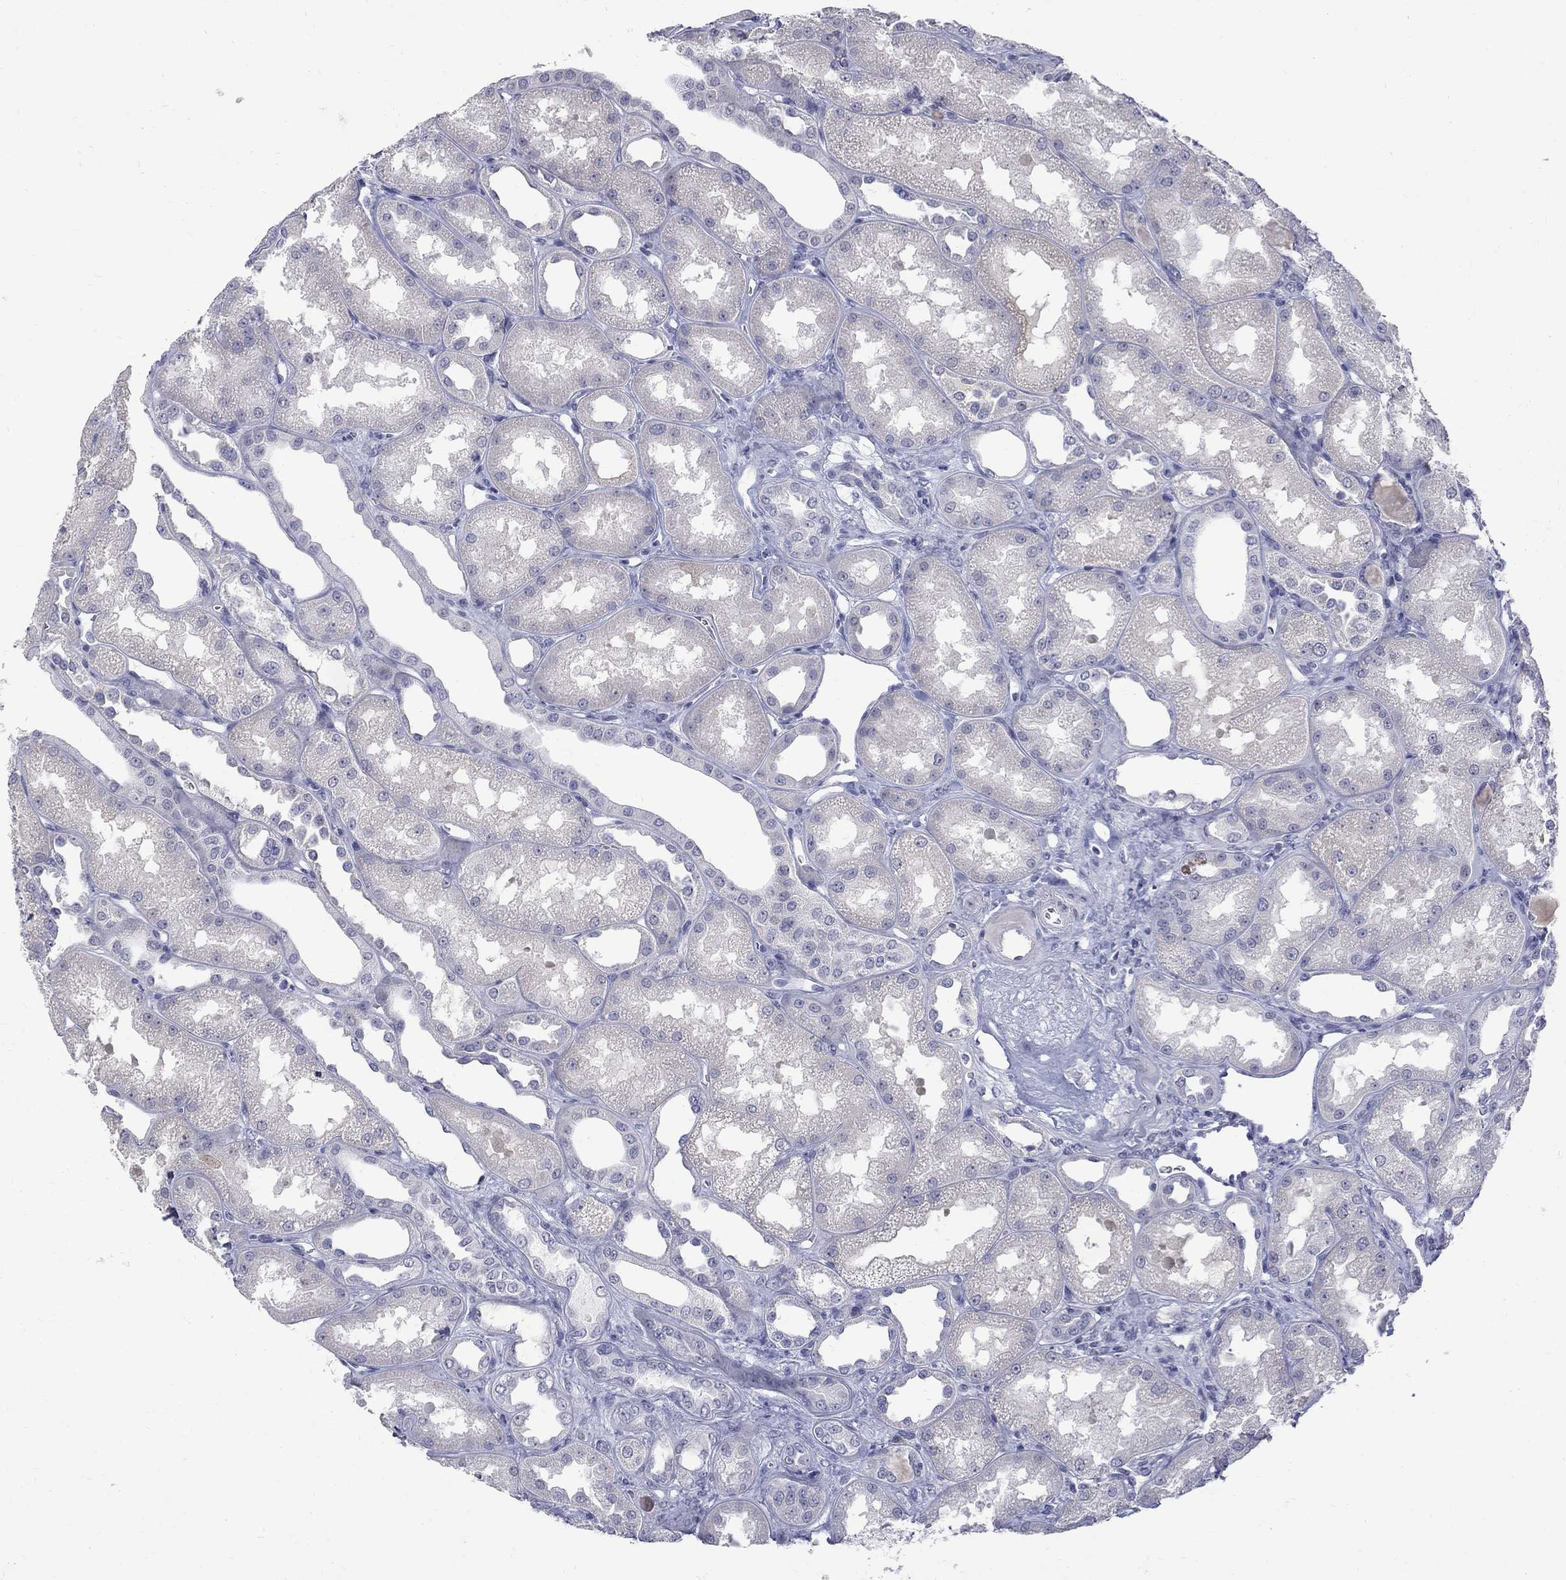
{"staining": {"intensity": "negative", "quantity": "none", "location": "none"}, "tissue": "kidney", "cell_type": "Cells in glomeruli", "image_type": "normal", "snomed": [{"axis": "morphology", "description": "Normal tissue, NOS"}, {"axis": "topography", "description": "Kidney"}], "caption": "IHC of normal kidney reveals no staining in cells in glomeruli.", "gene": "CTNND2", "patient": {"sex": "male", "age": 61}}